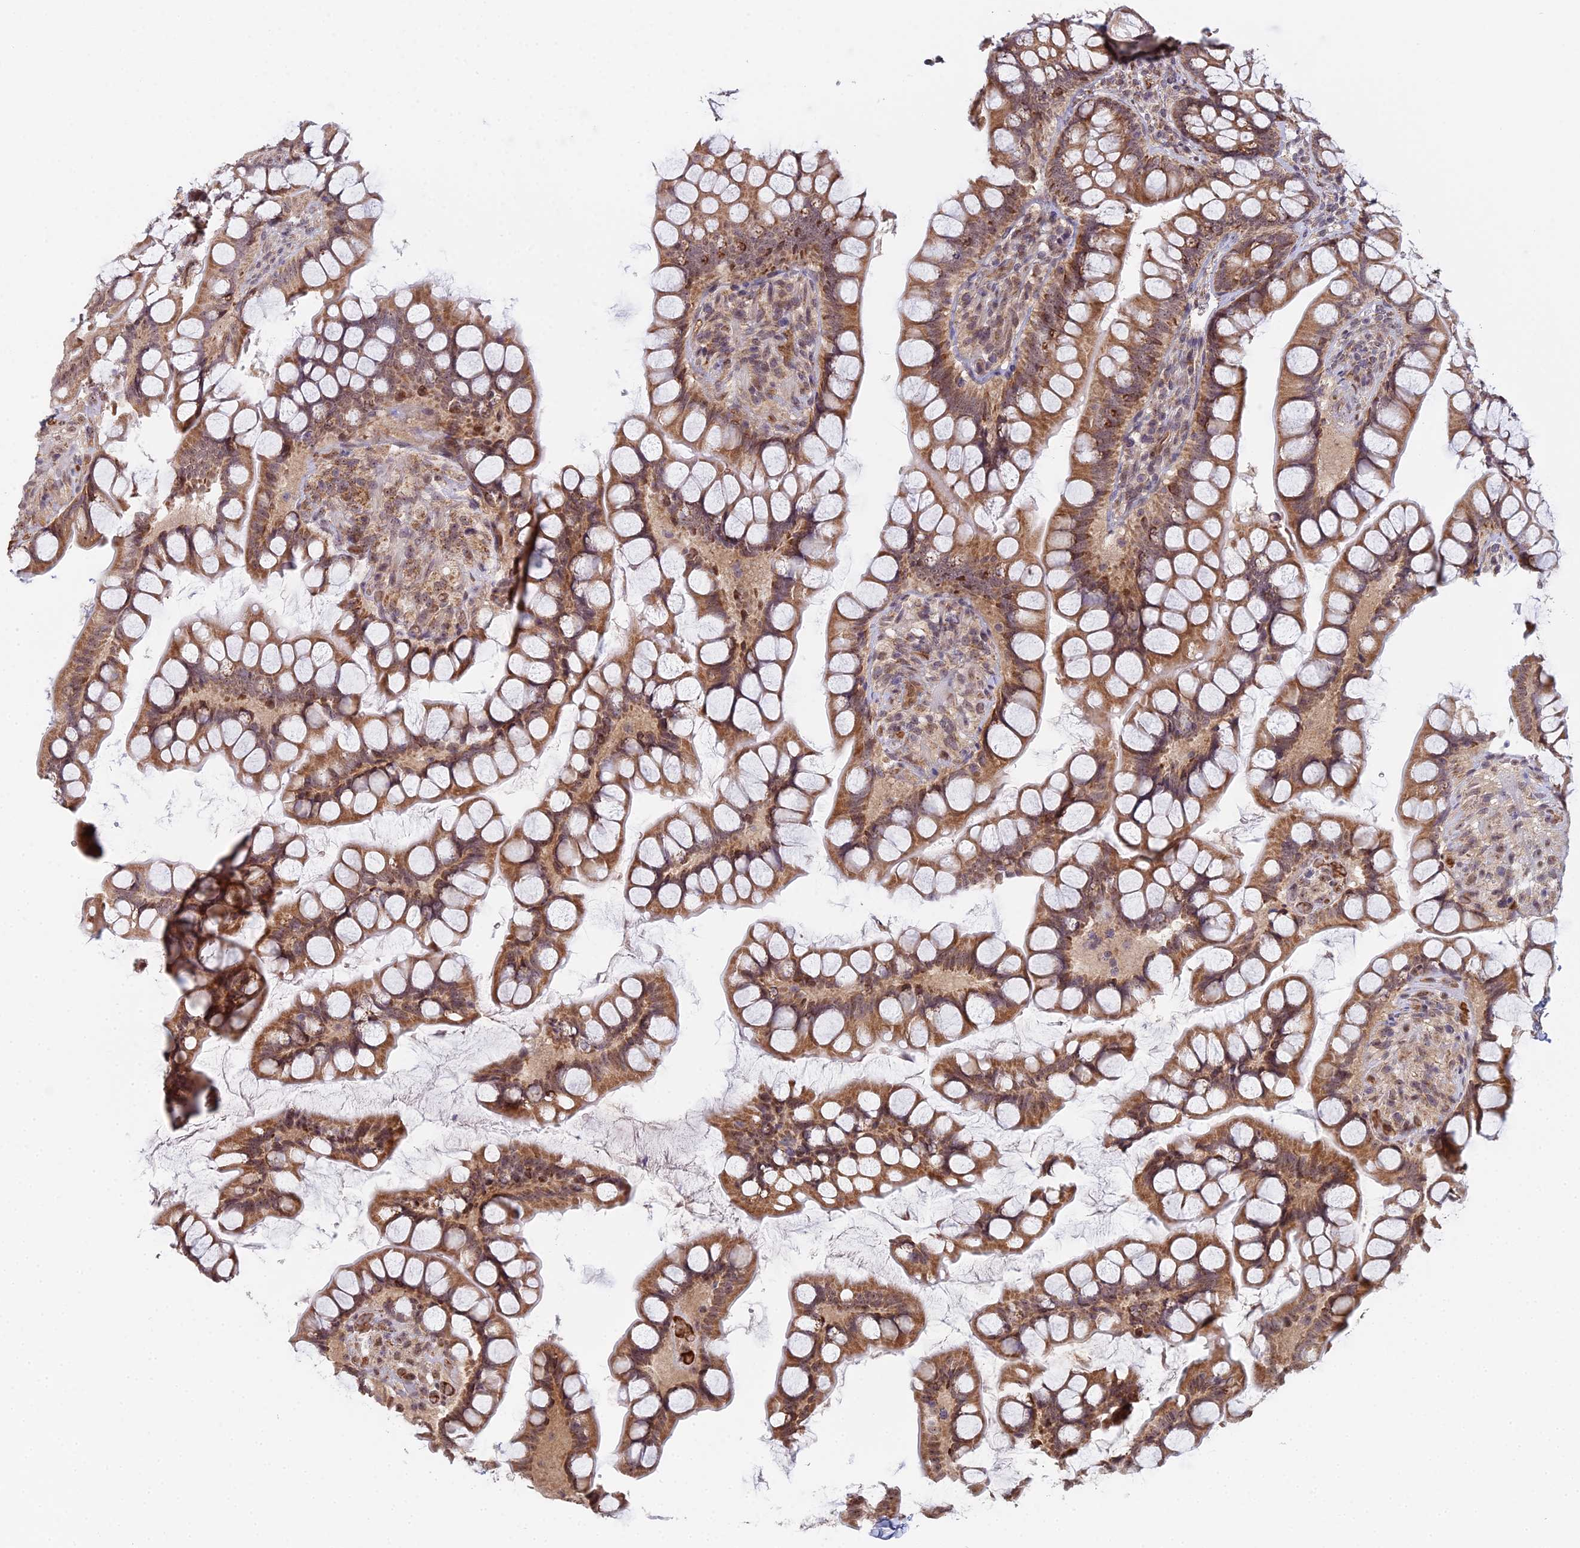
{"staining": {"intensity": "moderate", "quantity": ">75%", "location": "cytoplasmic/membranous,nuclear"}, "tissue": "small intestine", "cell_type": "Glandular cells", "image_type": "normal", "snomed": [{"axis": "morphology", "description": "Normal tissue, NOS"}, {"axis": "topography", "description": "Small intestine"}], "caption": "Protein staining of benign small intestine exhibits moderate cytoplasmic/membranous,nuclear staining in approximately >75% of glandular cells.", "gene": "MEOX1", "patient": {"sex": "male", "age": 70}}